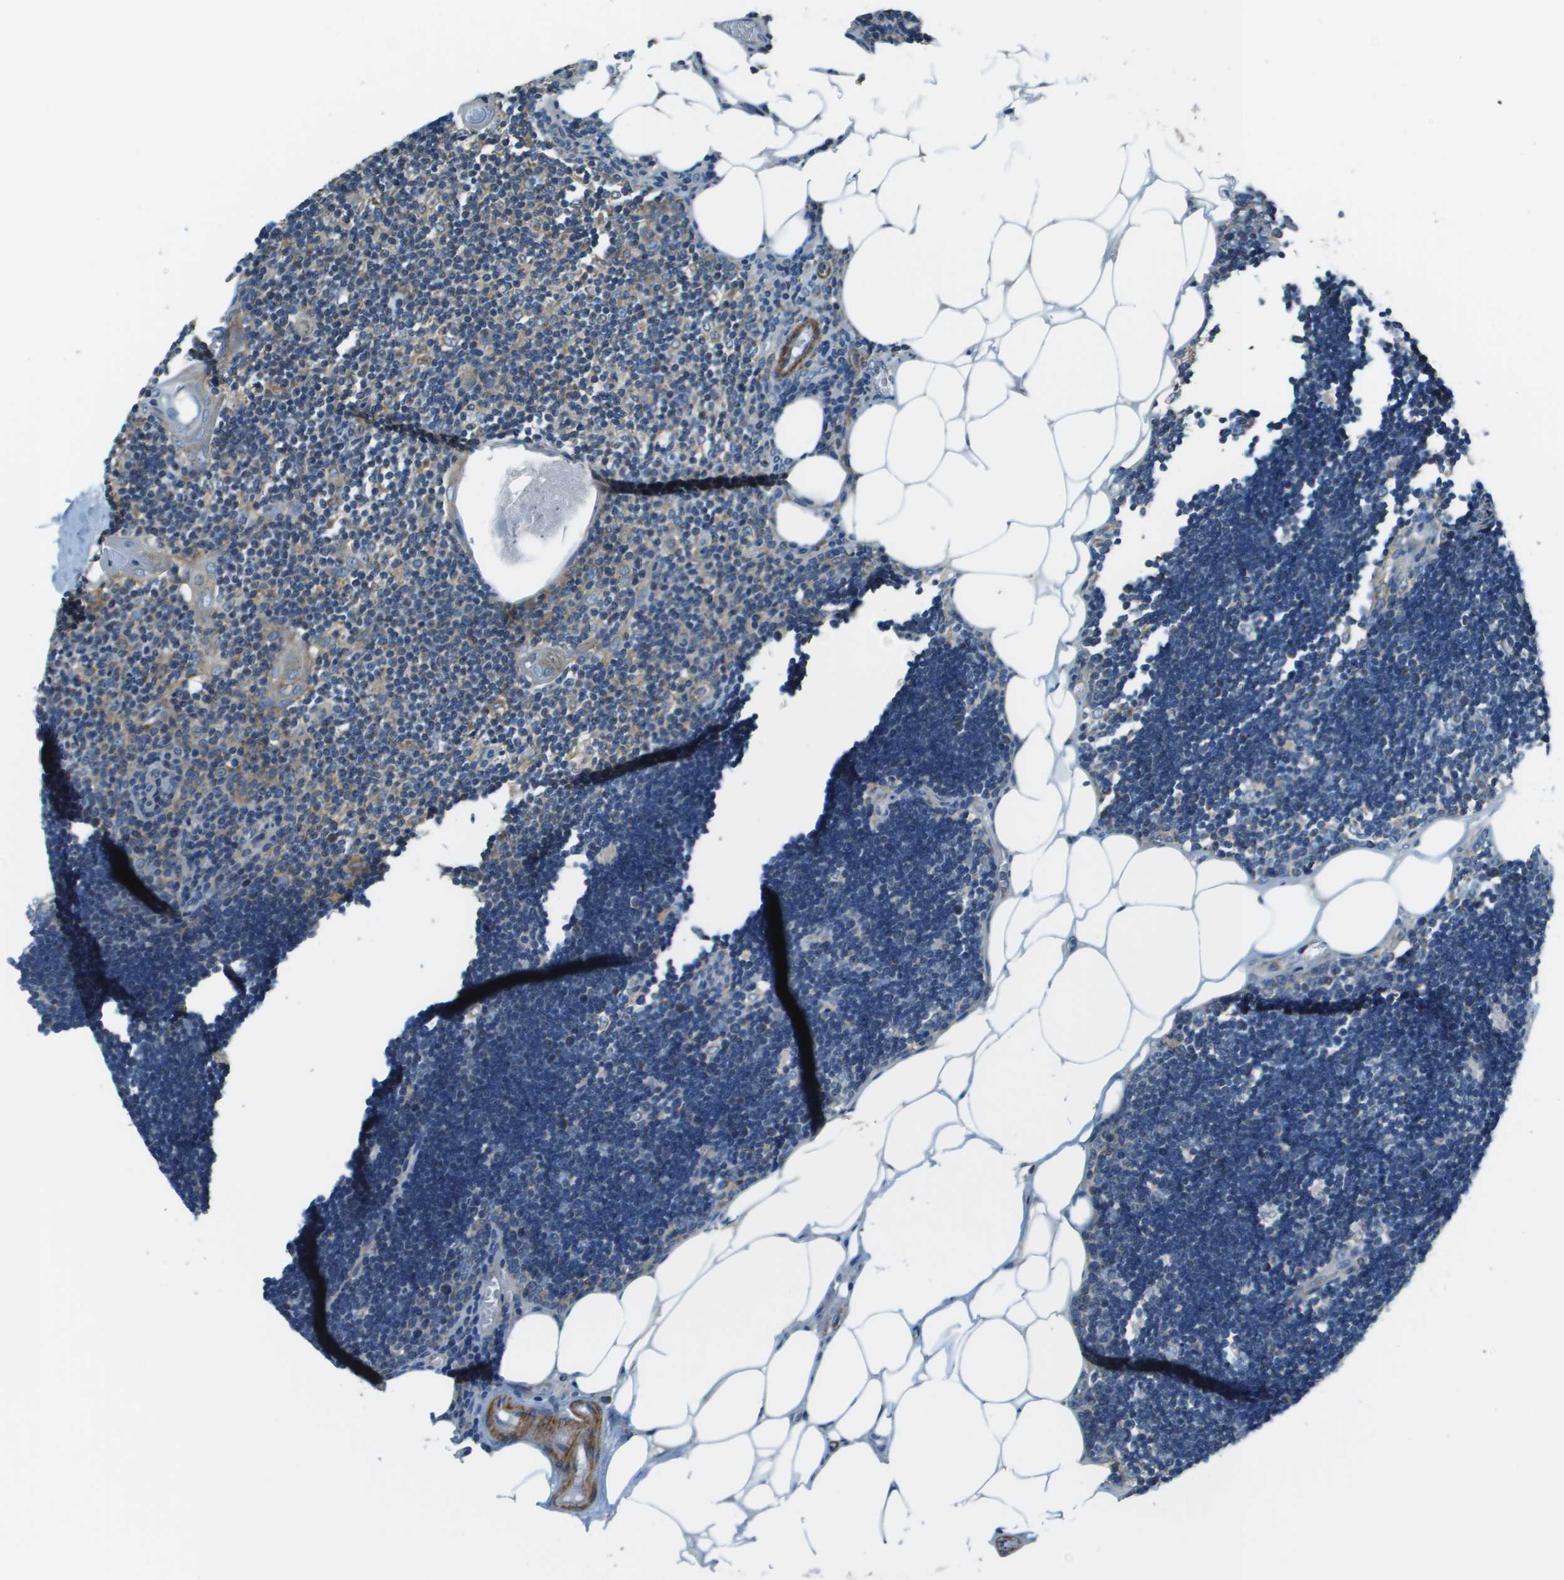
{"staining": {"intensity": "weak", "quantity": "<25%", "location": "cytoplasmic/membranous"}, "tissue": "lymph node", "cell_type": "Germinal center cells", "image_type": "normal", "snomed": [{"axis": "morphology", "description": "Normal tissue, NOS"}, {"axis": "topography", "description": "Lymph node"}], "caption": "IHC of unremarkable lymph node displays no staining in germinal center cells.", "gene": "TMEM51", "patient": {"sex": "male", "age": 33}}